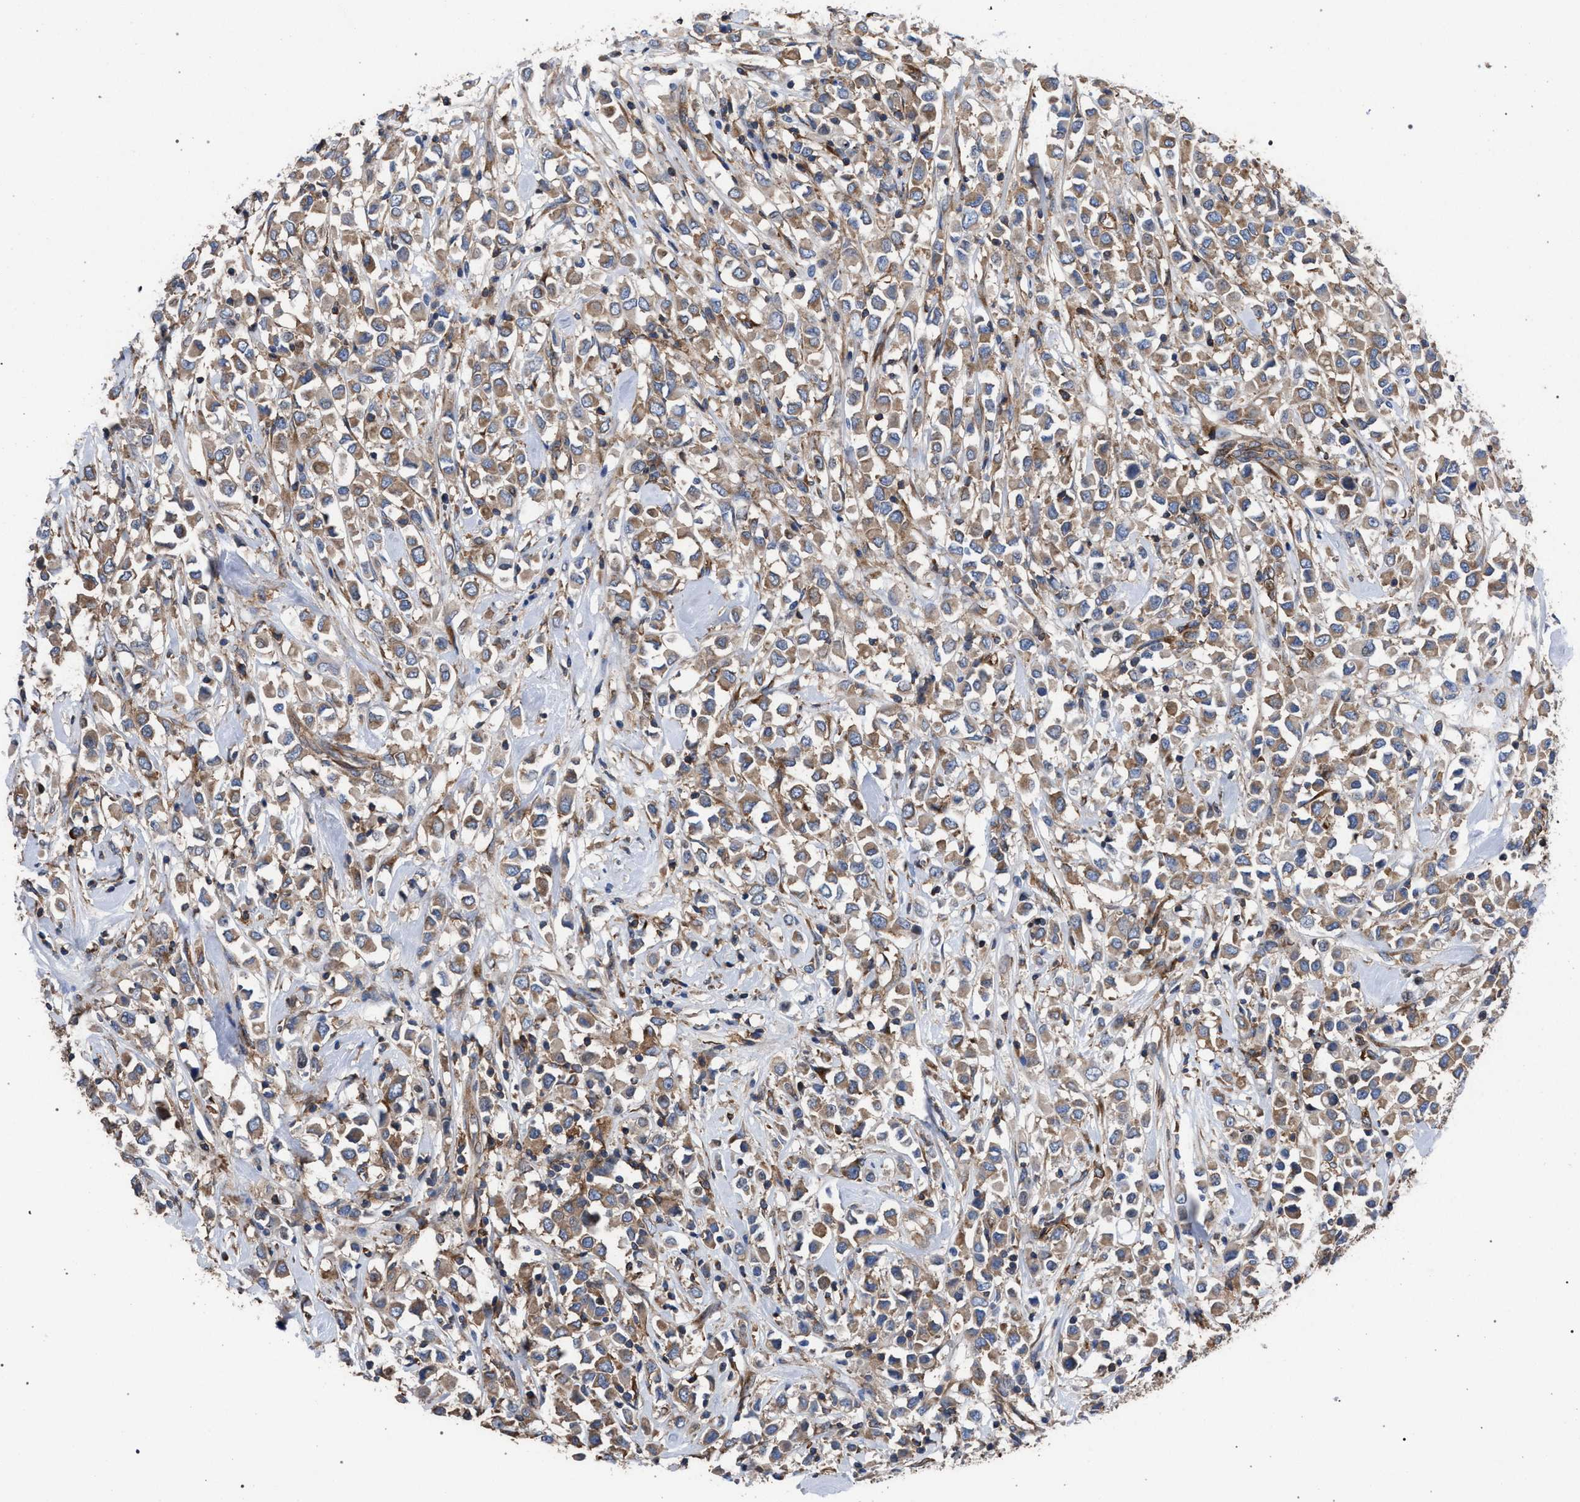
{"staining": {"intensity": "moderate", "quantity": ">75%", "location": "cytoplasmic/membranous"}, "tissue": "breast cancer", "cell_type": "Tumor cells", "image_type": "cancer", "snomed": [{"axis": "morphology", "description": "Duct carcinoma"}, {"axis": "topography", "description": "Breast"}], "caption": "A brown stain labels moderate cytoplasmic/membranous expression of a protein in human breast intraductal carcinoma tumor cells.", "gene": "CDR2L", "patient": {"sex": "female", "age": 61}}